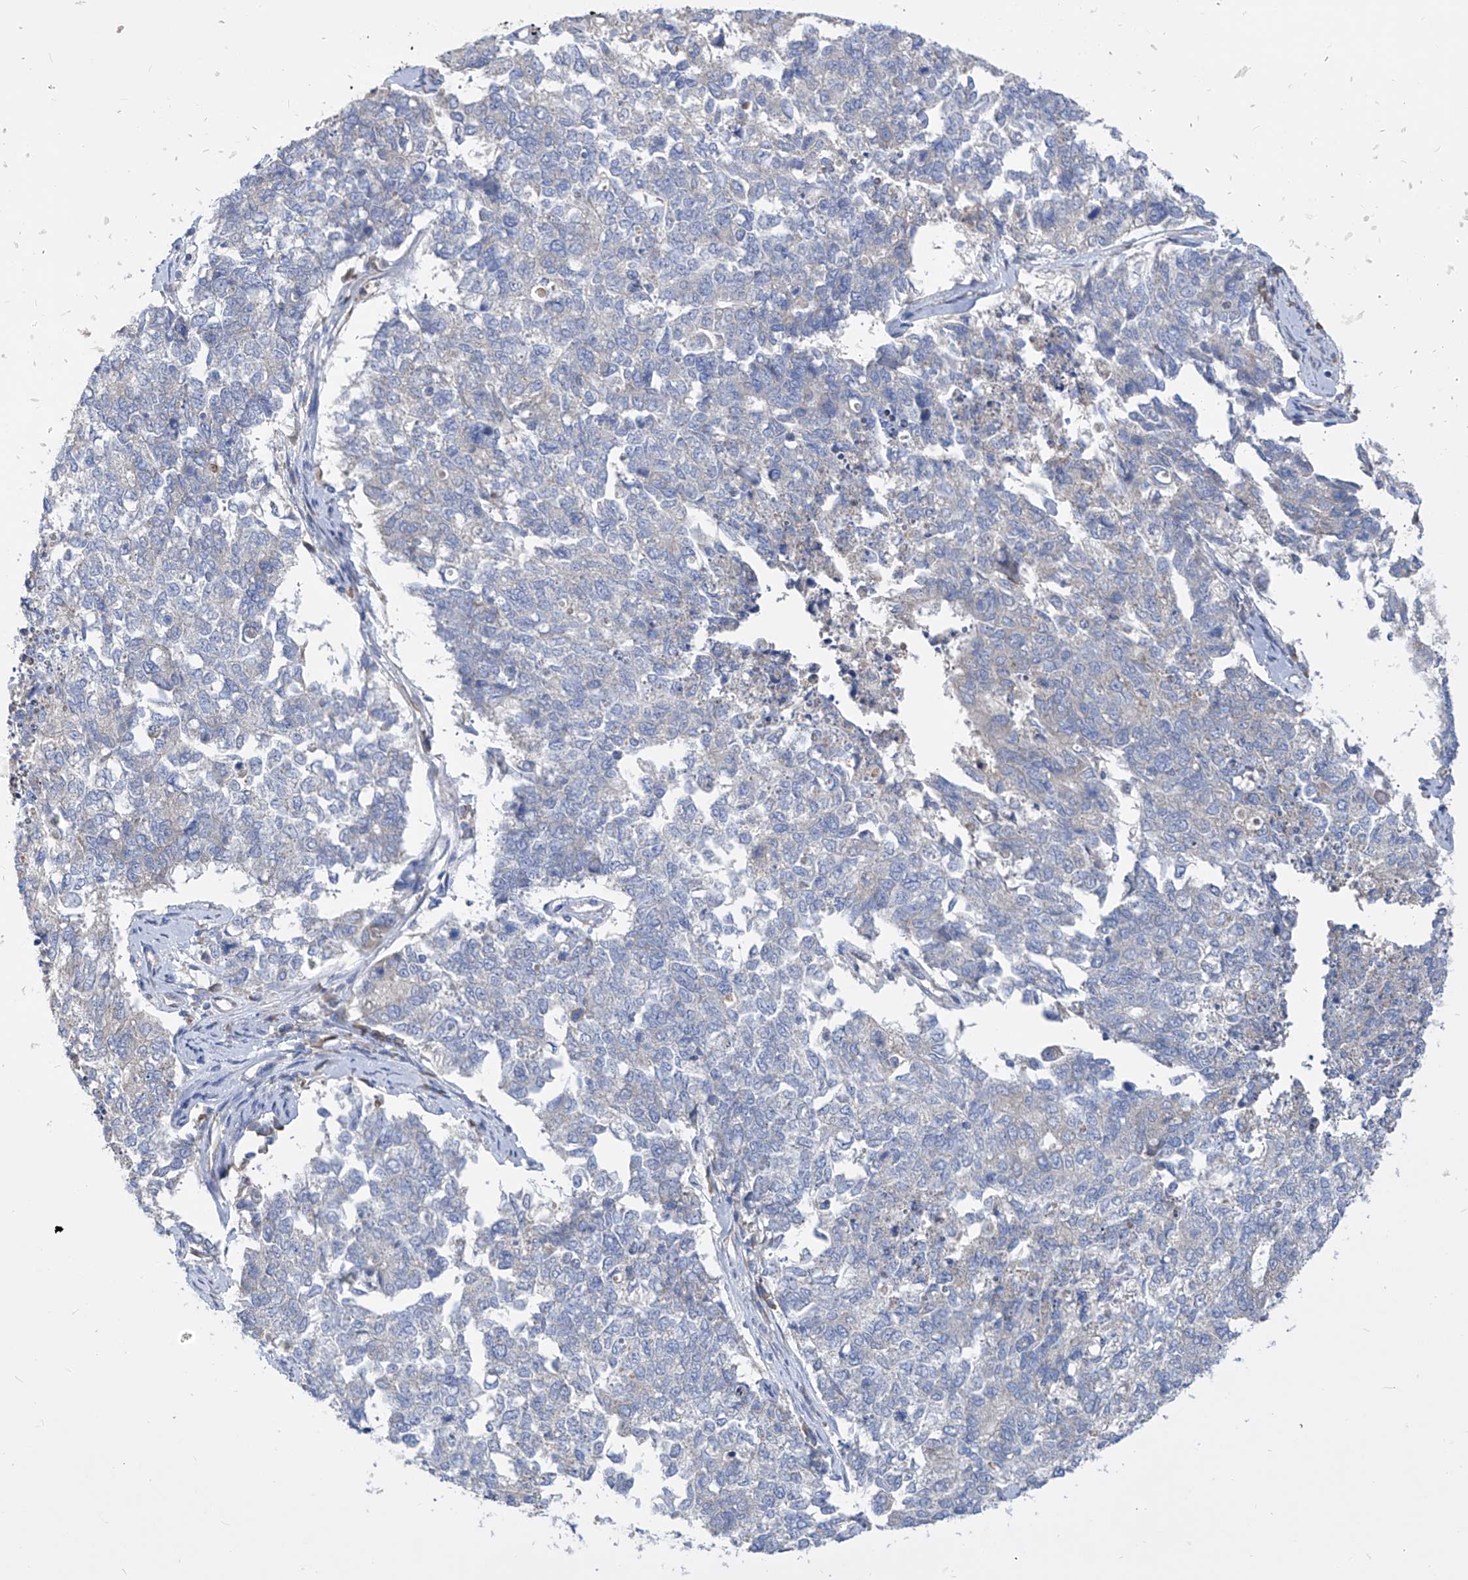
{"staining": {"intensity": "negative", "quantity": "none", "location": "none"}, "tissue": "cervical cancer", "cell_type": "Tumor cells", "image_type": "cancer", "snomed": [{"axis": "morphology", "description": "Squamous cell carcinoma, NOS"}, {"axis": "topography", "description": "Cervix"}], "caption": "DAB (3,3'-diaminobenzidine) immunohistochemical staining of cervical squamous cell carcinoma reveals no significant staining in tumor cells.", "gene": "UFL1", "patient": {"sex": "female", "age": 63}}